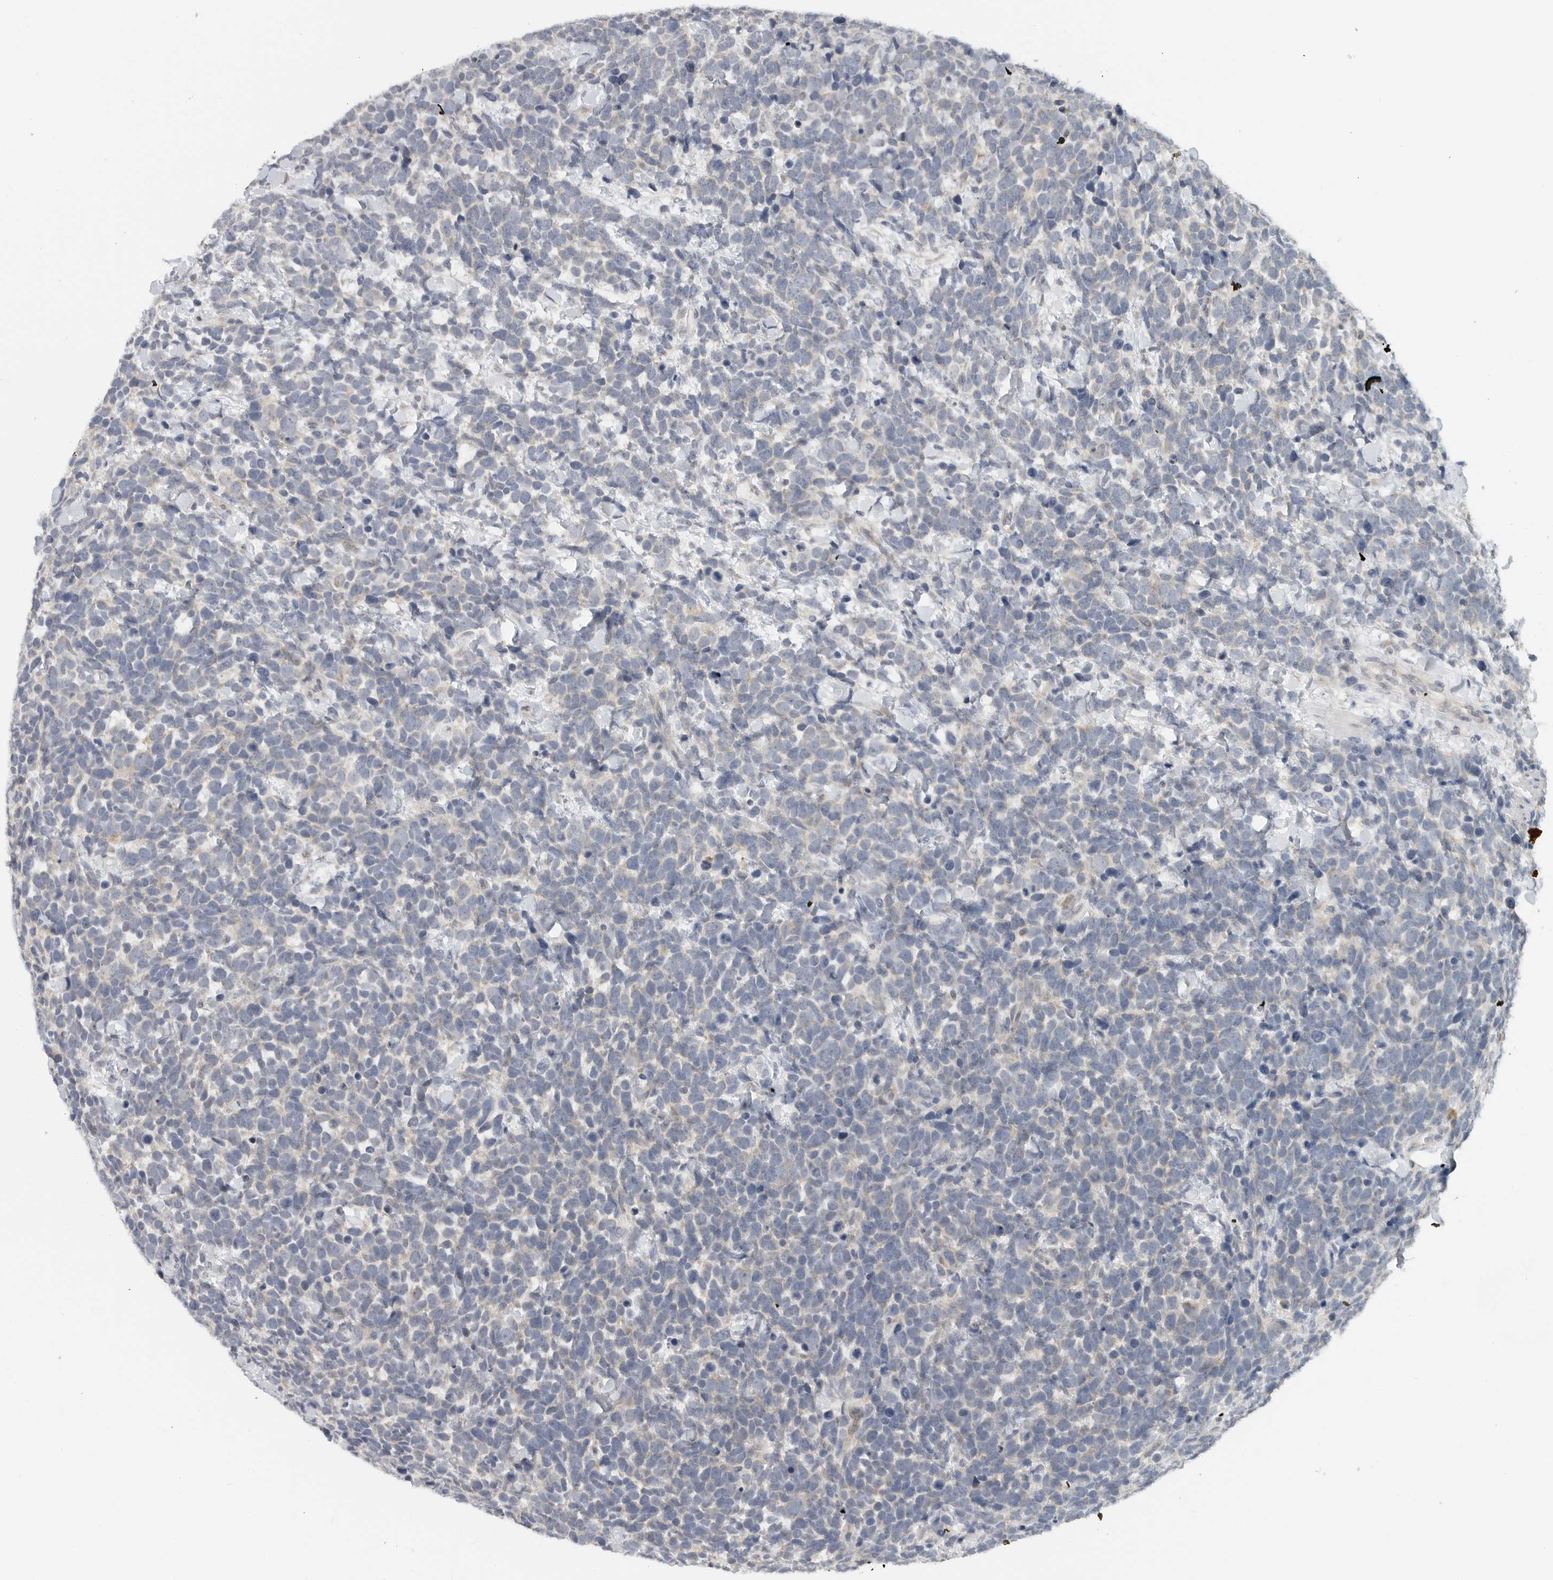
{"staining": {"intensity": "weak", "quantity": "<25%", "location": "cytoplasmic/membranous"}, "tissue": "urothelial cancer", "cell_type": "Tumor cells", "image_type": "cancer", "snomed": [{"axis": "morphology", "description": "Urothelial carcinoma, High grade"}, {"axis": "topography", "description": "Urinary bladder"}], "caption": "Urothelial carcinoma (high-grade) stained for a protein using IHC displays no expression tumor cells.", "gene": "IL12RB2", "patient": {"sex": "female", "age": 82}}